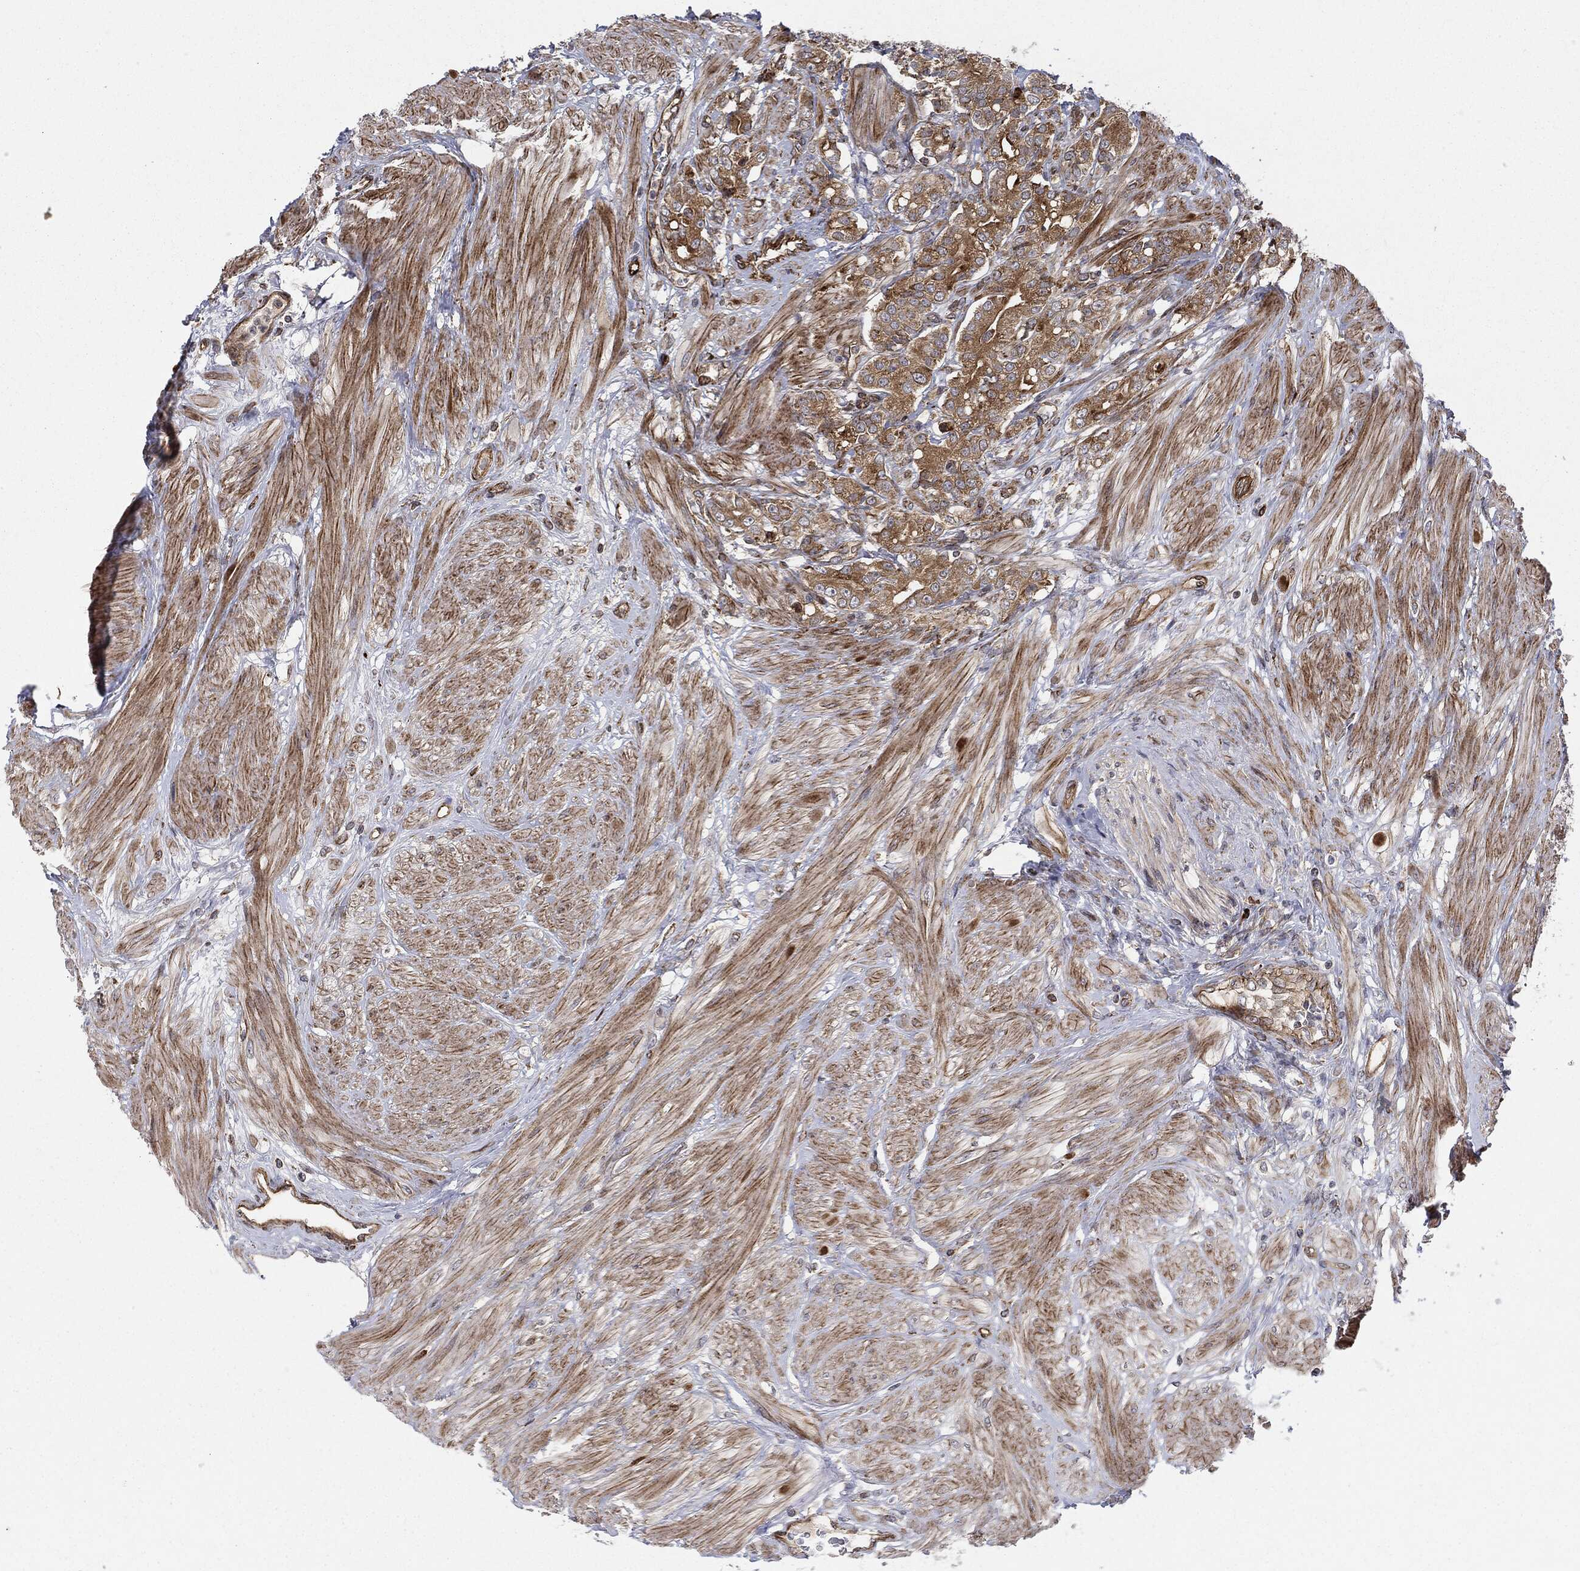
{"staining": {"intensity": "moderate", "quantity": ">75%", "location": "cytoplasmic/membranous"}, "tissue": "prostate cancer", "cell_type": "Tumor cells", "image_type": "cancer", "snomed": [{"axis": "morphology", "description": "Adenocarcinoma, NOS"}, {"axis": "topography", "description": "Prostate and seminal vesicle, NOS"}, {"axis": "topography", "description": "Prostate"}], "caption": "Immunohistochemistry (IHC) (DAB) staining of prostate cancer displays moderate cytoplasmic/membranous protein positivity in approximately >75% of tumor cells.", "gene": "CYLD", "patient": {"sex": "male", "age": 67}}